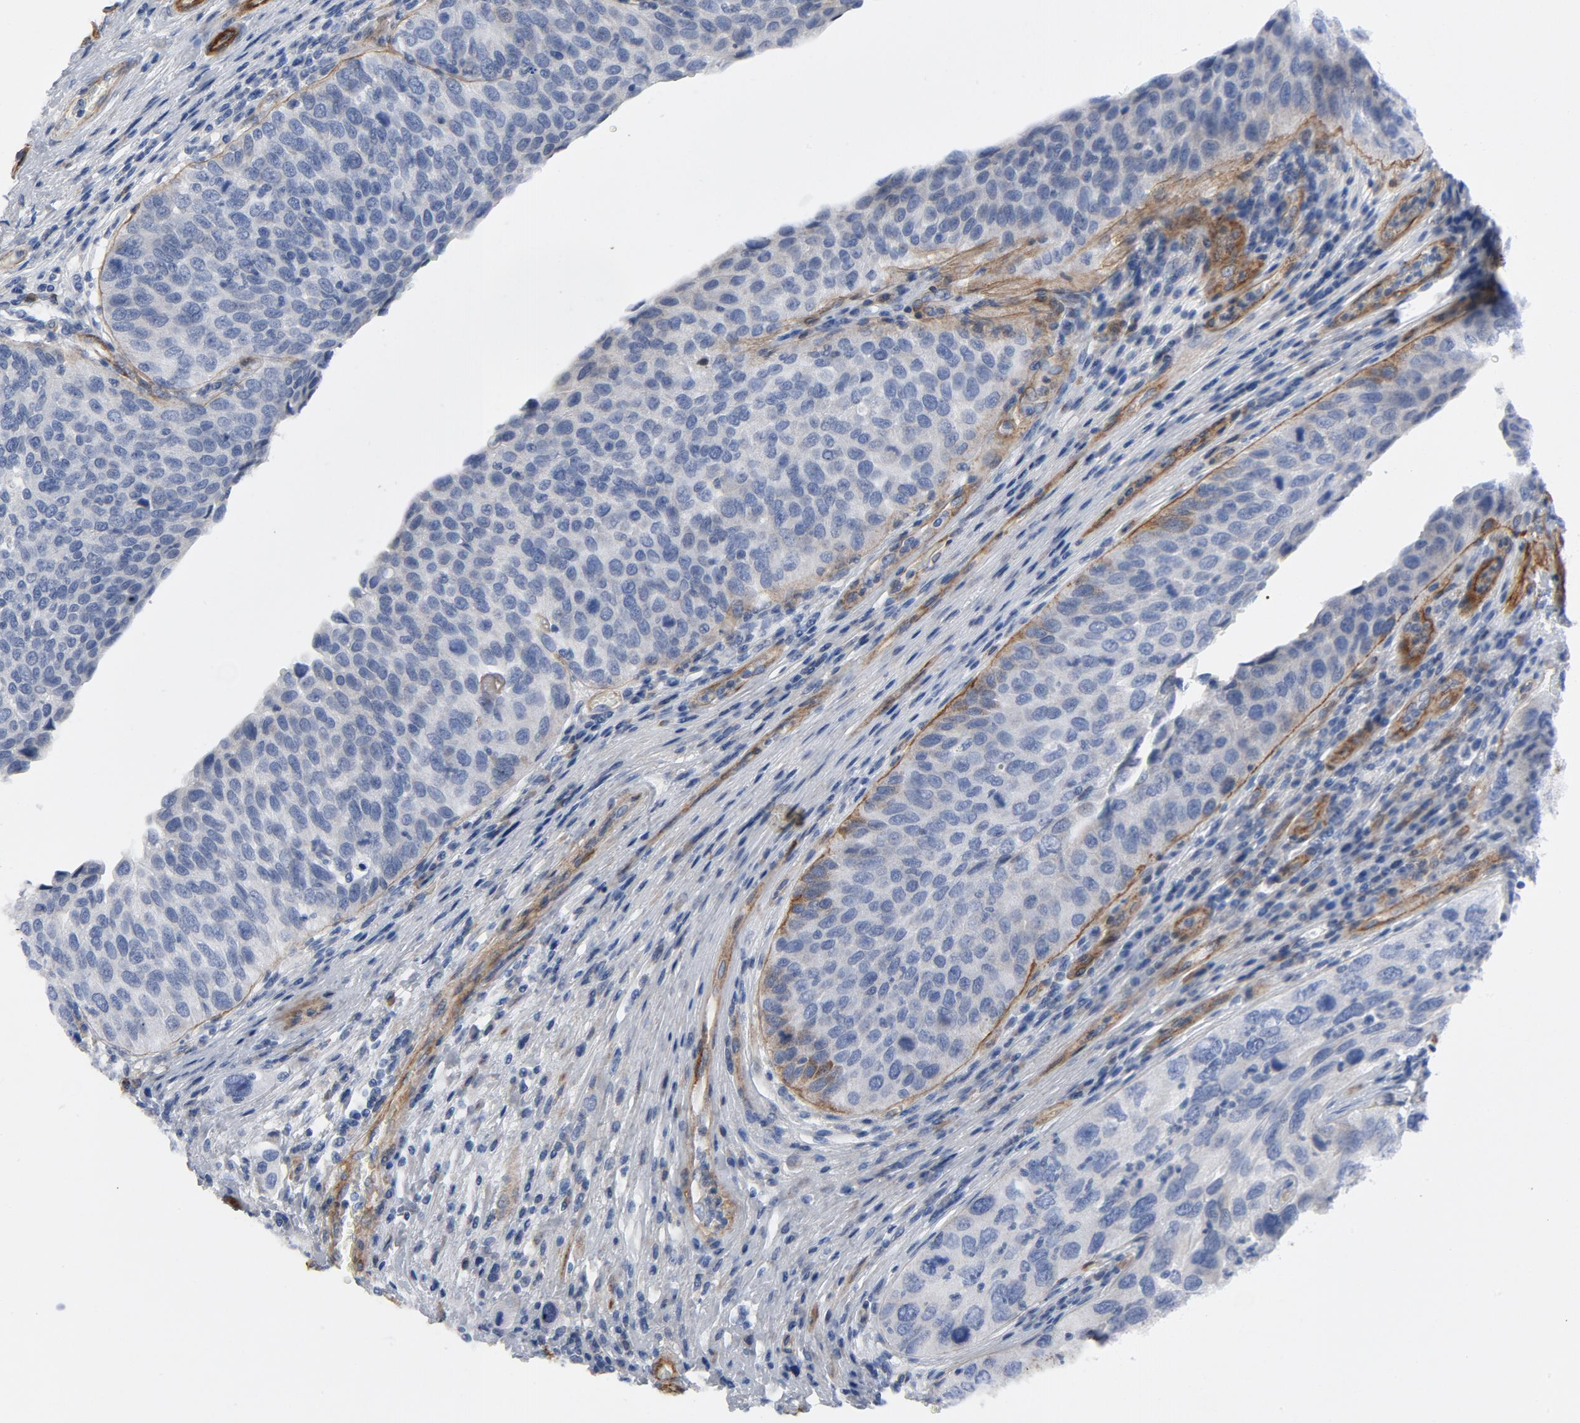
{"staining": {"intensity": "negative", "quantity": "none", "location": "none"}, "tissue": "urothelial cancer", "cell_type": "Tumor cells", "image_type": "cancer", "snomed": [{"axis": "morphology", "description": "Urothelial carcinoma, High grade"}, {"axis": "topography", "description": "Urinary bladder"}], "caption": "Immunohistochemistry of urothelial cancer shows no expression in tumor cells. Nuclei are stained in blue.", "gene": "LAMC1", "patient": {"sex": "male", "age": 50}}